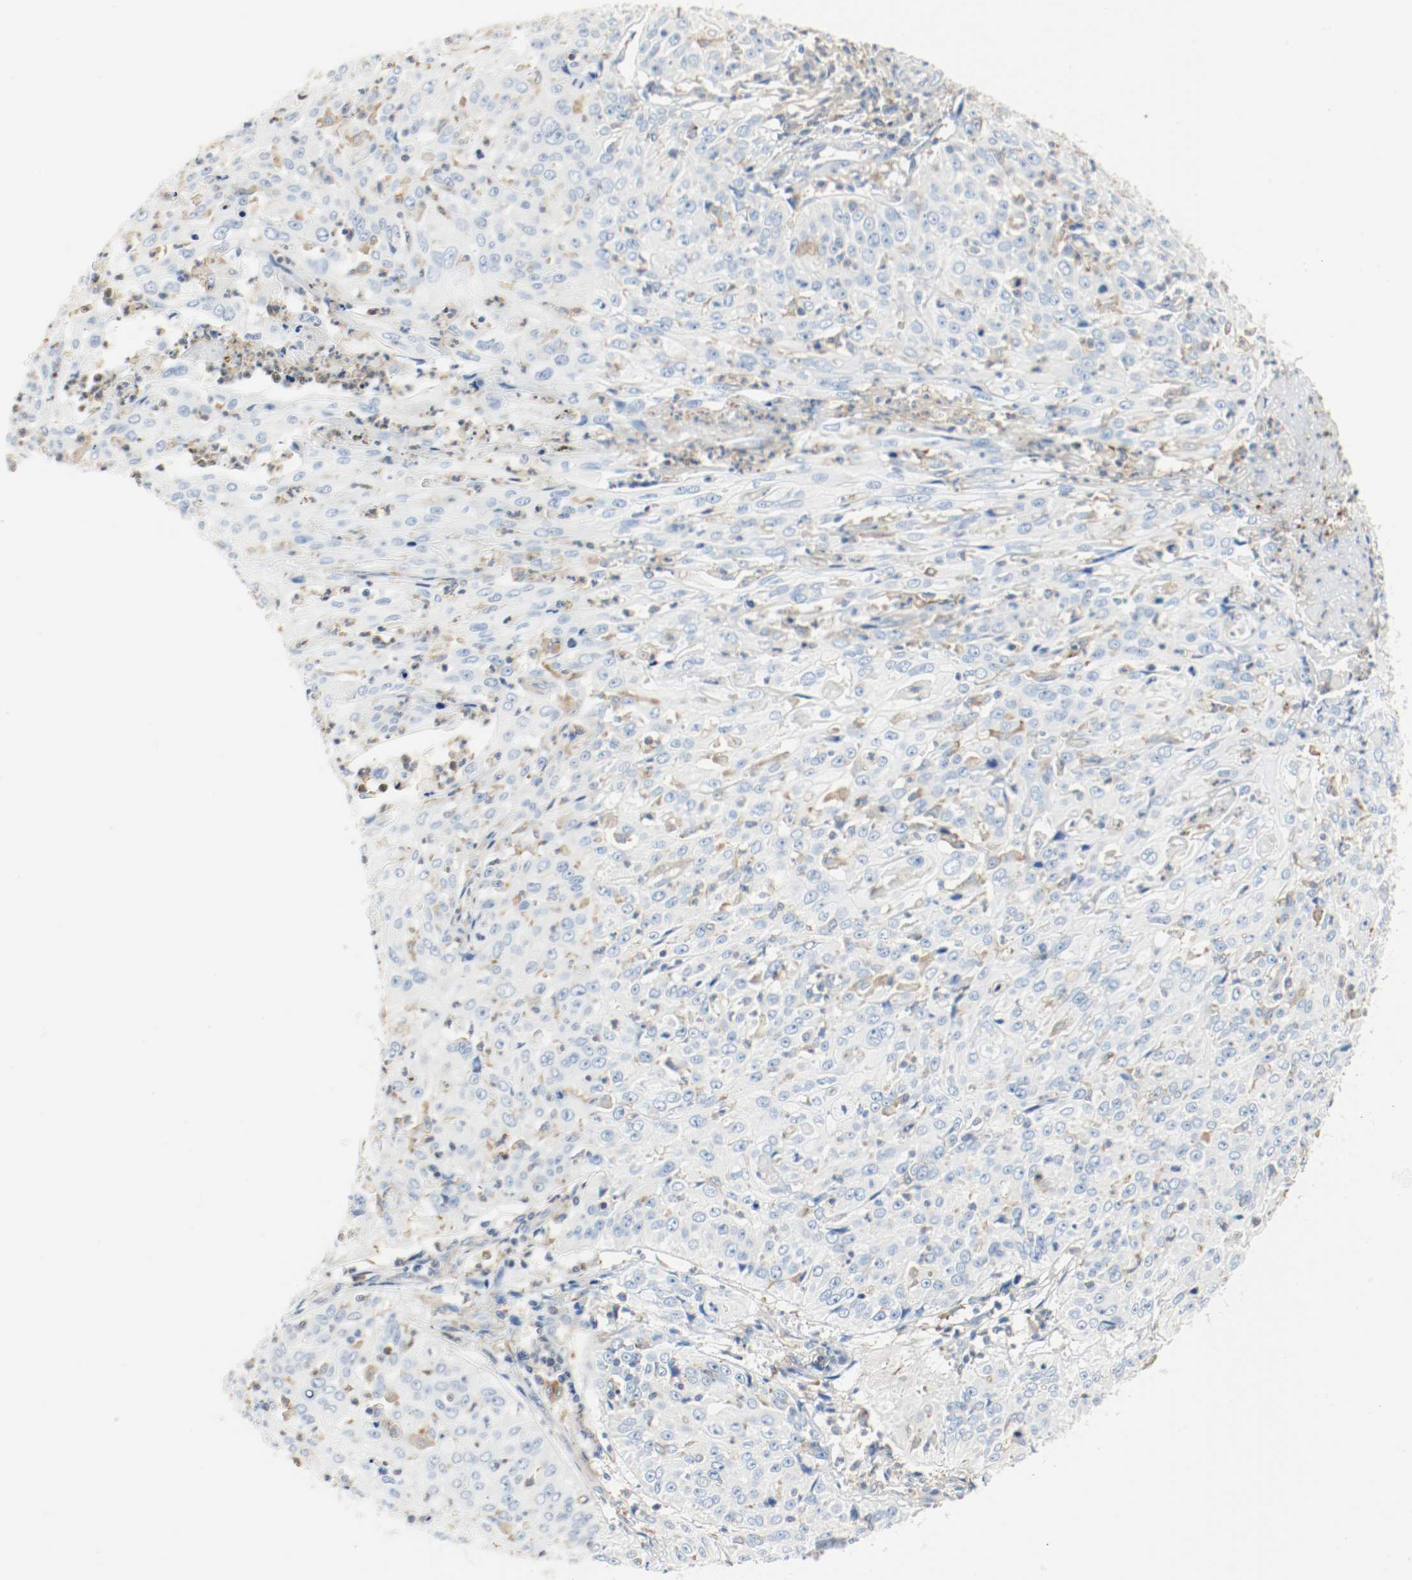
{"staining": {"intensity": "weak", "quantity": "25%-75%", "location": "cytoplasmic/membranous"}, "tissue": "cervical cancer", "cell_type": "Tumor cells", "image_type": "cancer", "snomed": [{"axis": "morphology", "description": "Squamous cell carcinoma, NOS"}, {"axis": "topography", "description": "Cervix"}], "caption": "Weak cytoplasmic/membranous protein expression is appreciated in approximately 25%-75% of tumor cells in squamous cell carcinoma (cervical). The protein is shown in brown color, while the nuclei are stained blue.", "gene": "ARPC1B", "patient": {"sex": "female", "age": 39}}